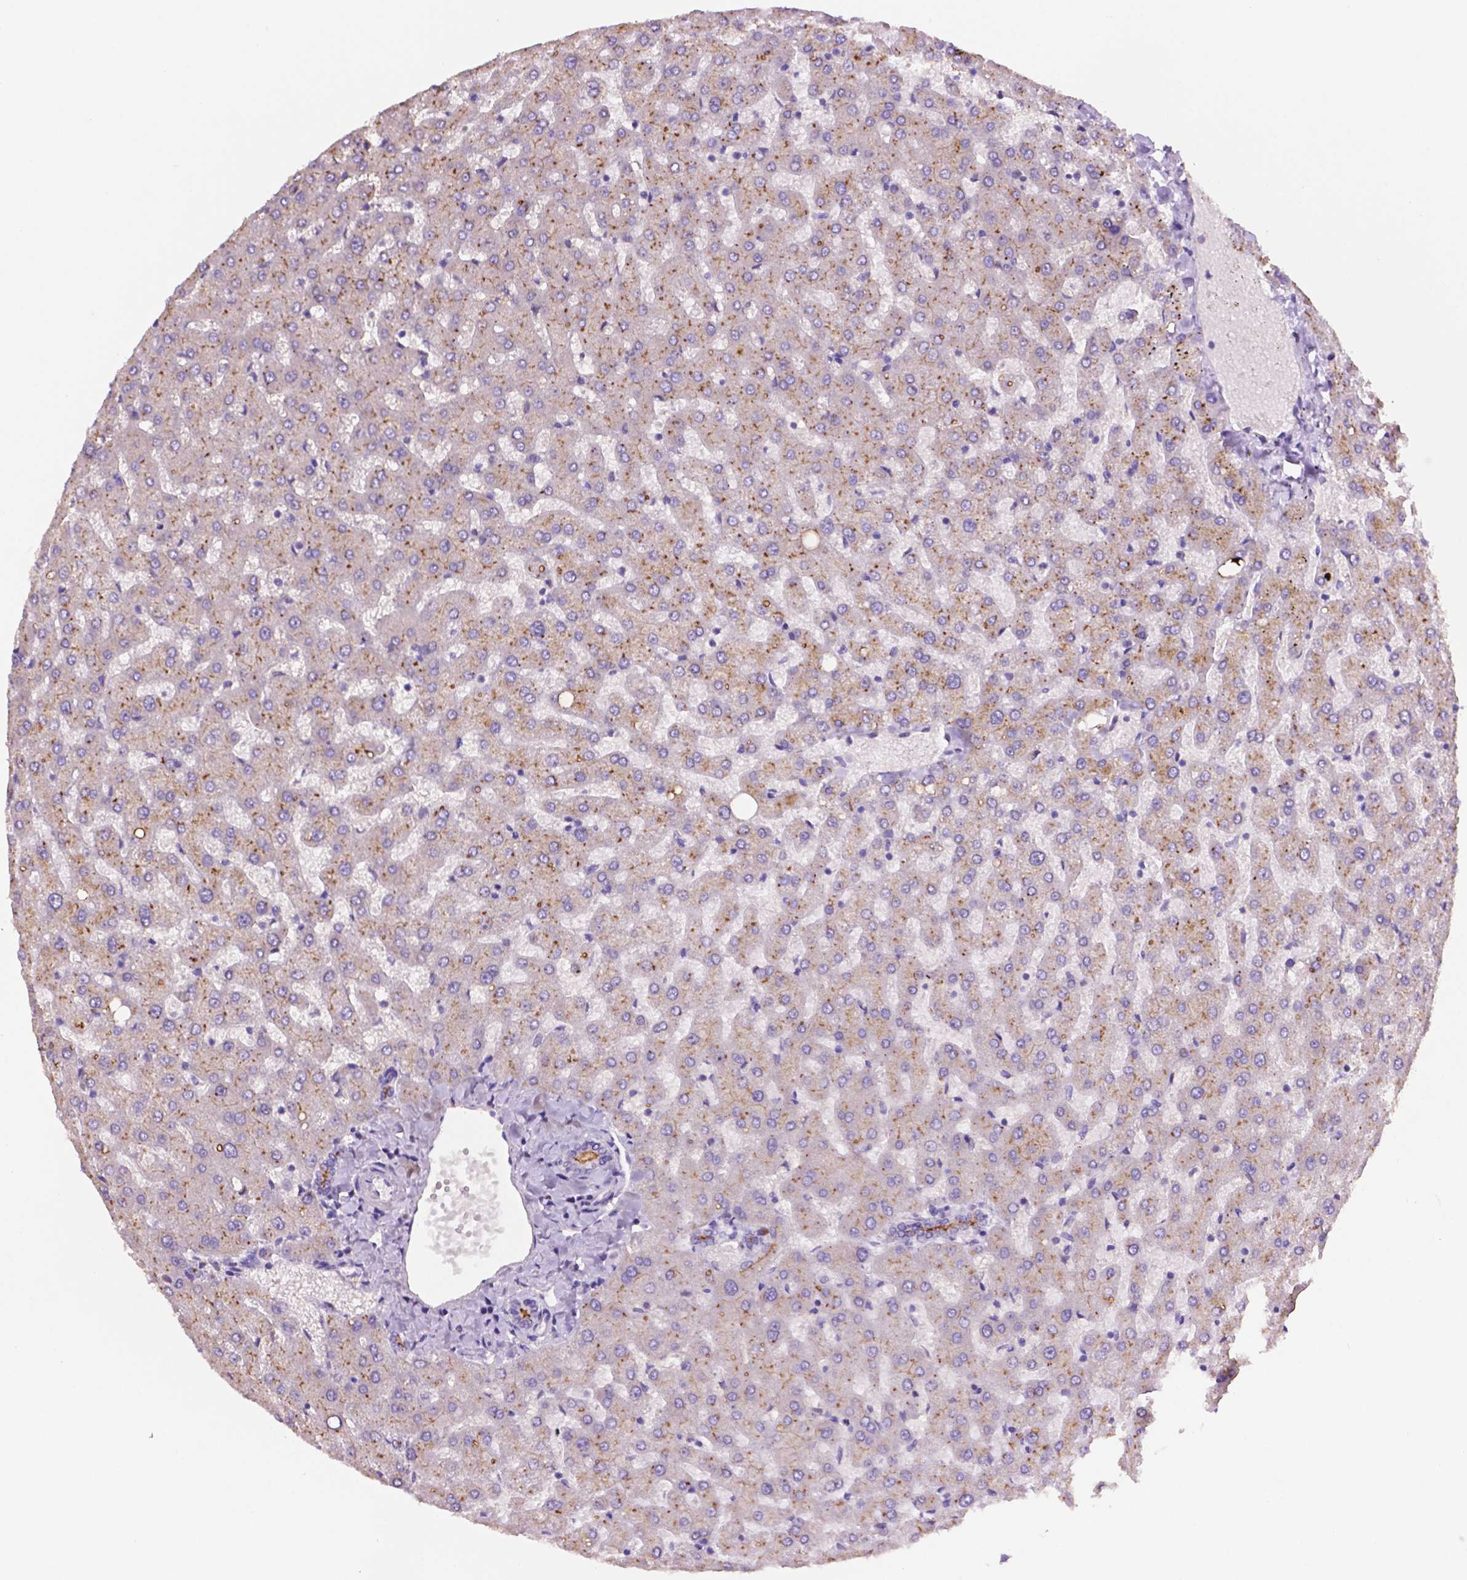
{"staining": {"intensity": "moderate", "quantity": "<25%", "location": "cytoplasmic/membranous"}, "tissue": "liver", "cell_type": "Cholangiocytes", "image_type": "normal", "snomed": [{"axis": "morphology", "description": "Normal tissue, NOS"}, {"axis": "topography", "description": "Liver"}], "caption": "Protein expression analysis of unremarkable liver shows moderate cytoplasmic/membranous positivity in approximately <25% of cholangiocytes.", "gene": "PRPS2", "patient": {"sex": "female", "age": 50}}